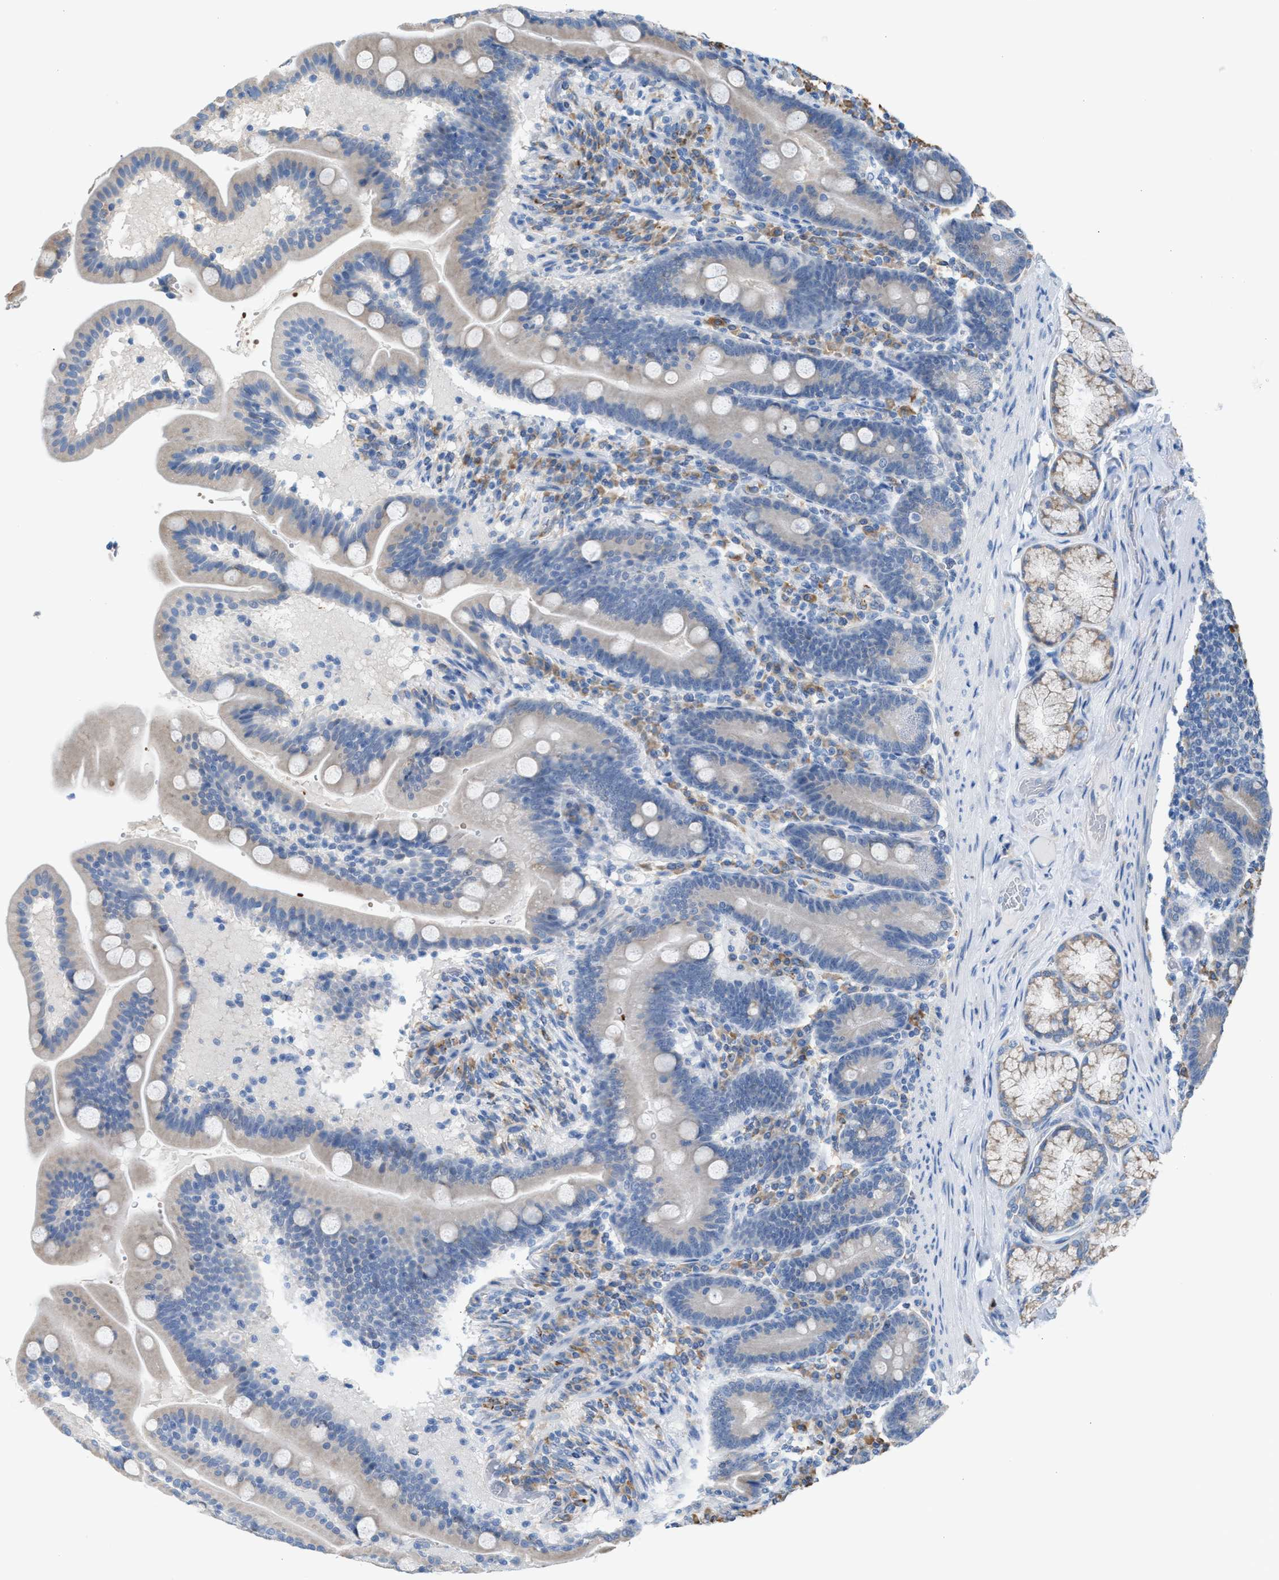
{"staining": {"intensity": "negative", "quantity": "none", "location": "none"}, "tissue": "duodenum", "cell_type": "Glandular cells", "image_type": "normal", "snomed": [{"axis": "morphology", "description": "Normal tissue, NOS"}, {"axis": "topography", "description": "Duodenum"}], "caption": "Immunohistochemistry (IHC) of unremarkable duodenum displays no staining in glandular cells. (Stains: DAB (3,3'-diaminobenzidine) IHC with hematoxylin counter stain, Microscopy: brightfield microscopy at high magnification).", "gene": "CA3", "patient": {"sex": "male", "age": 54}}